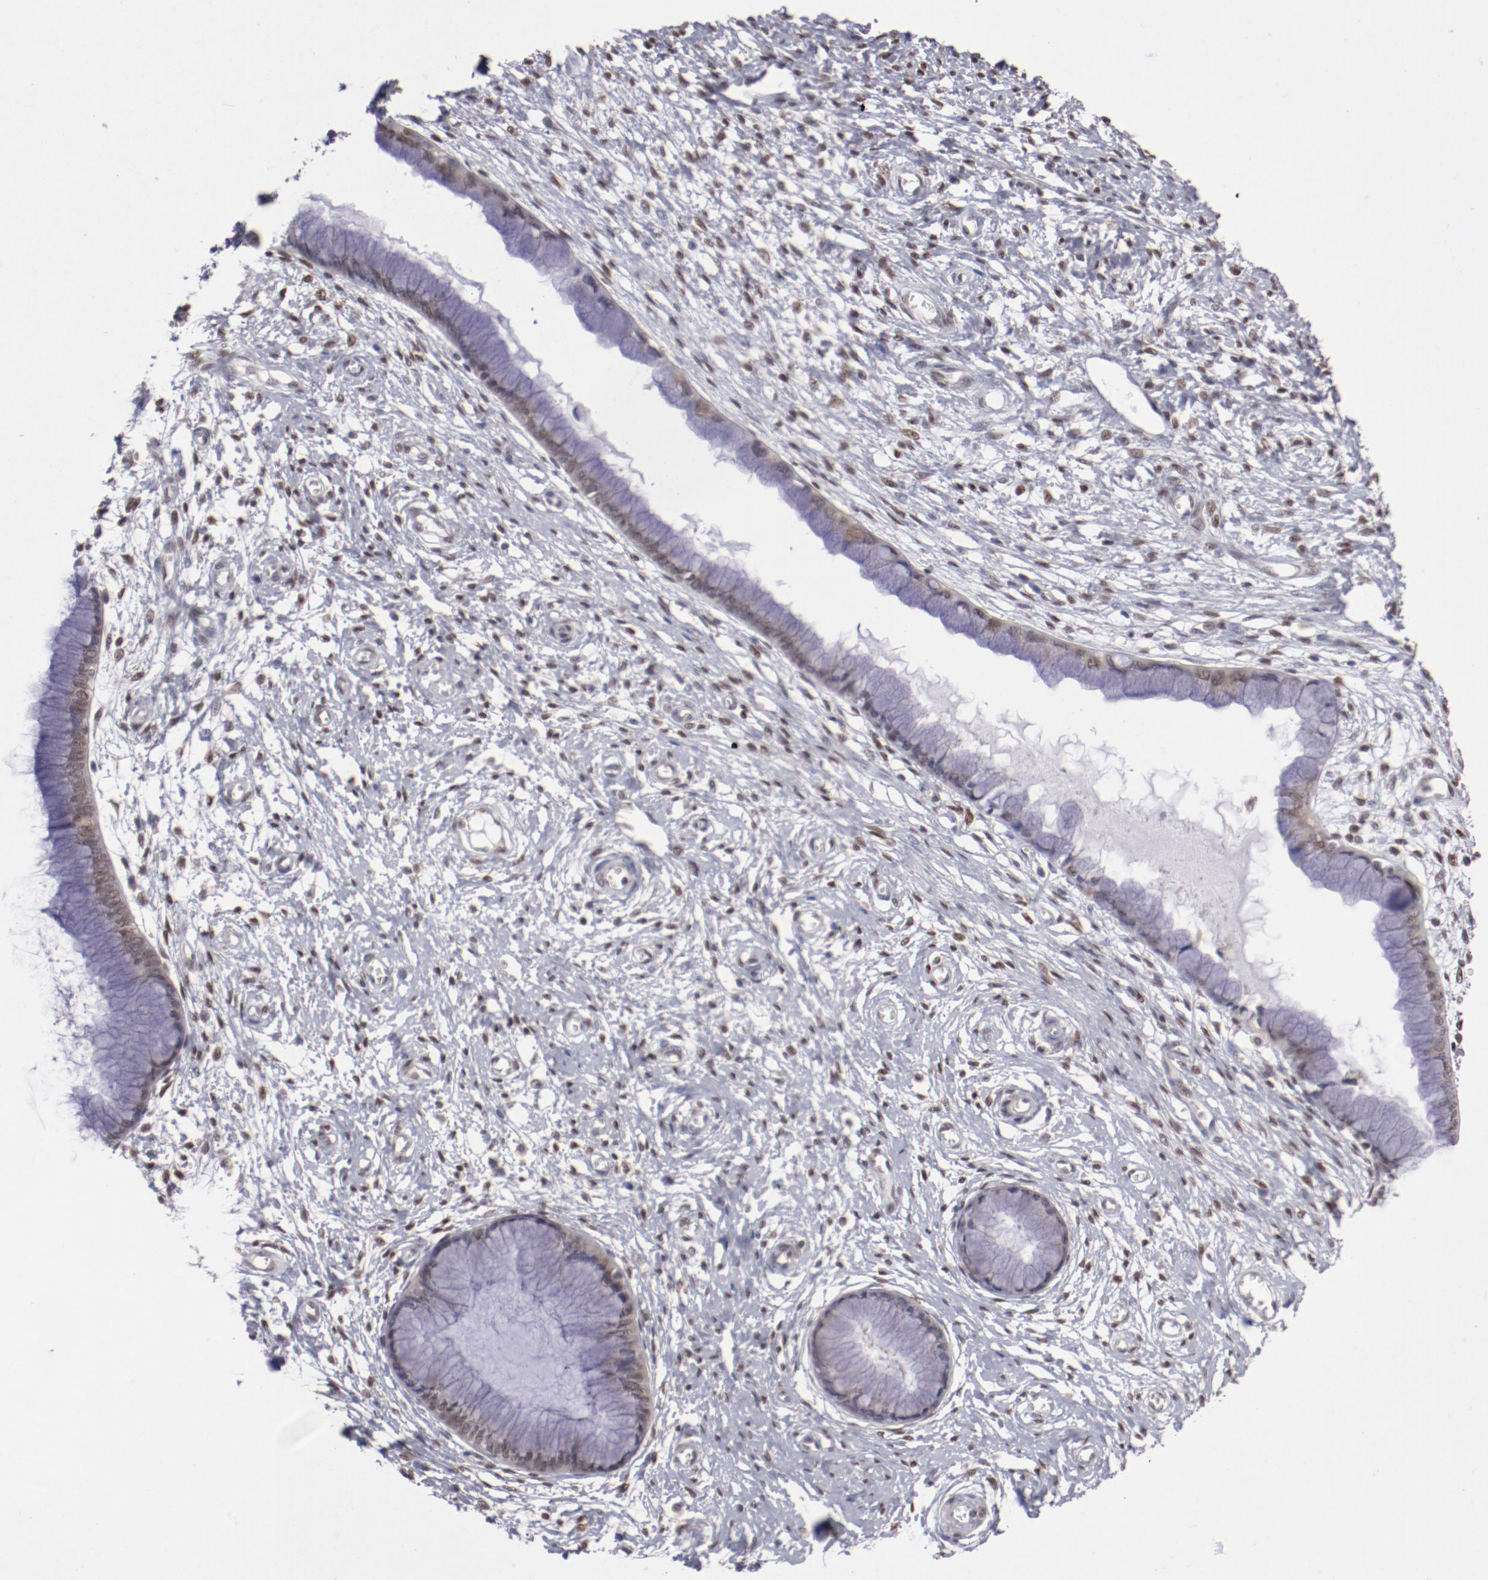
{"staining": {"intensity": "weak", "quantity": ">75%", "location": "nuclear"}, "tissue": "cervix", "cell_type": "Glandular cells", "image_type": "normal", "snomed": [{"axis": "morphology", "description": "Normal tissue, NOS"}, {"axis": "topography", "description": "Cervix"}], "caption": "An immunohistochemistry (IHC) histopathology image of benign tissue is shown. Protein staining in brown shows weak nuclear positivity in cervix within glandular cells.", "gene": "ARNT", "patient": {"sex": "female", "age": 55}}